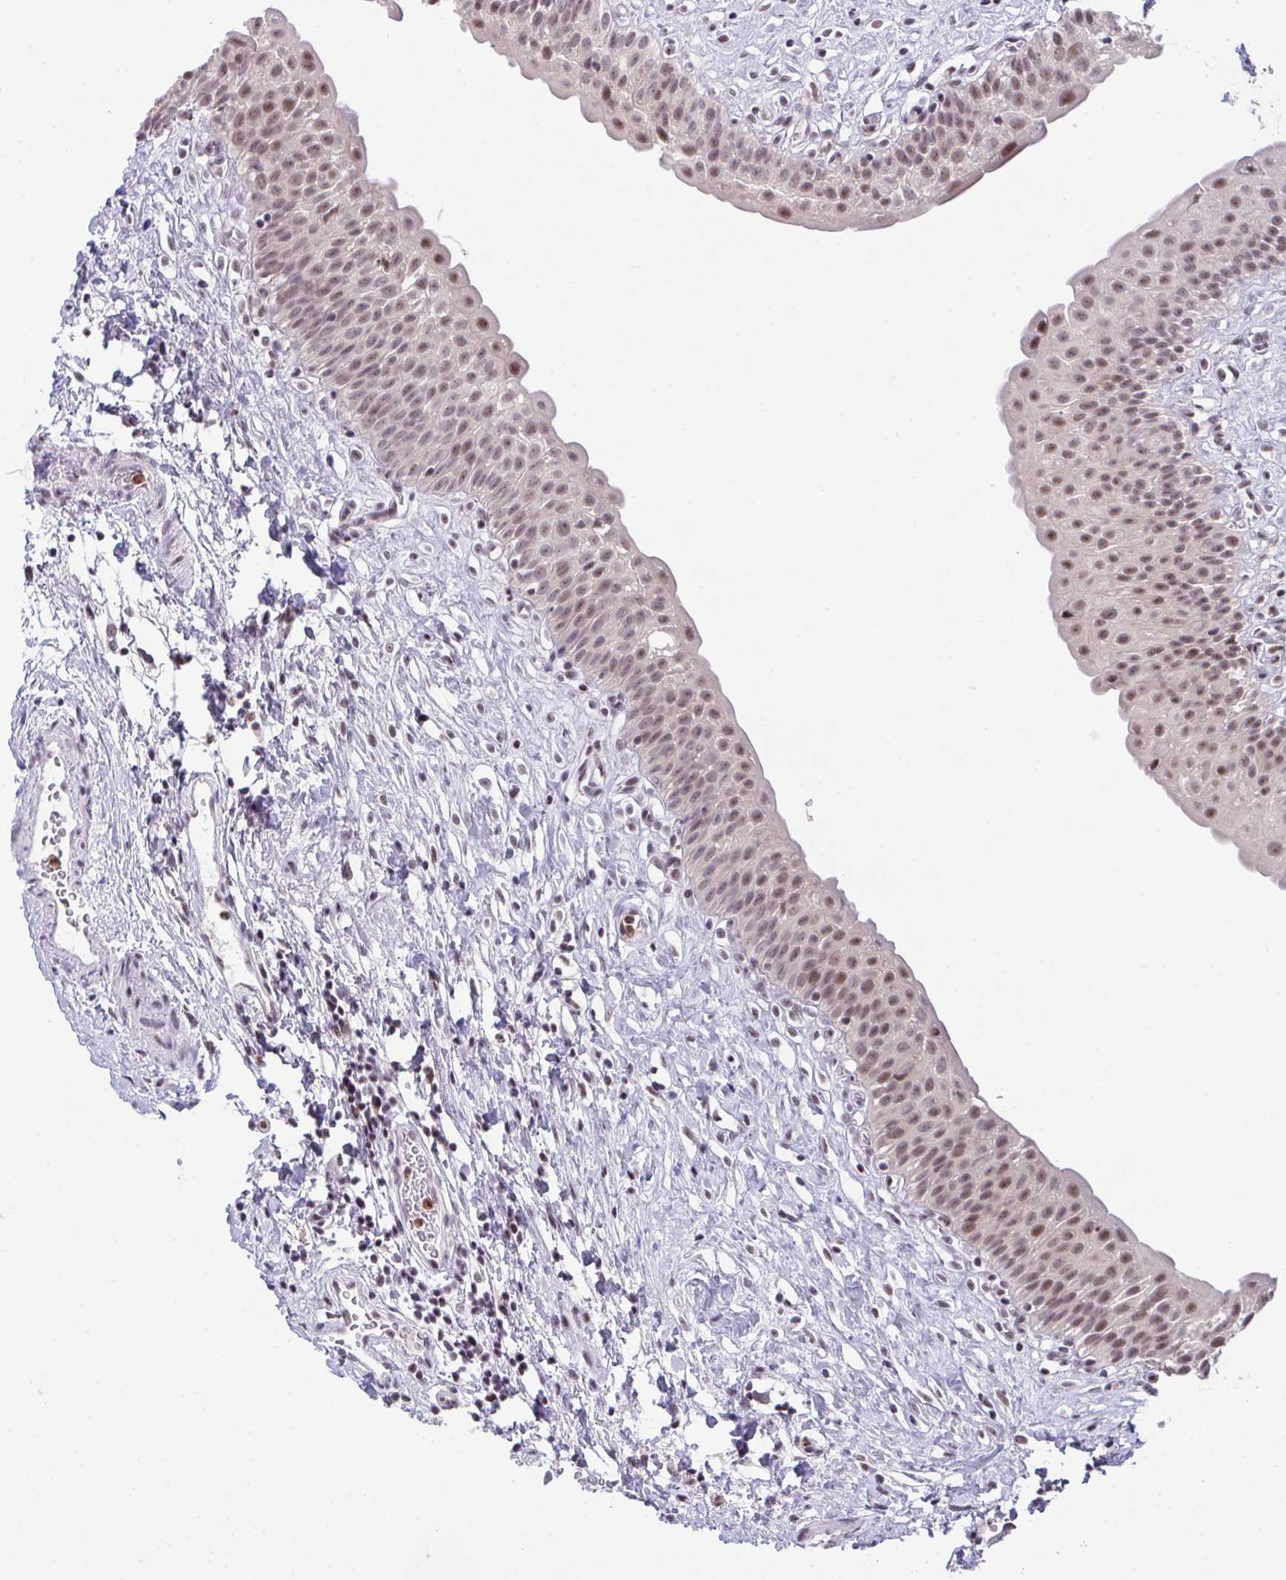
{"staining": {"intensity": "moderate", "quantity": ">75%", "location": "nuclear"}, "tissue": "urinary bladder", "cell_type": "Urothelial cells", "image_type": "normal", "snomed": [{"axis": "morphology", "description": "Normal tissue, NOS"}, {"axis": "topography", "description": "Urinary bladder"}], "caption": "Approximately >75% of urothelial cells in unremarkable human urinary bladder demonstrate moderate nuclear protein expression as visualized by brown immunohistochemical staining.", "gene": "OR6K3", "patient": {"sex": "male", "age": 51}}